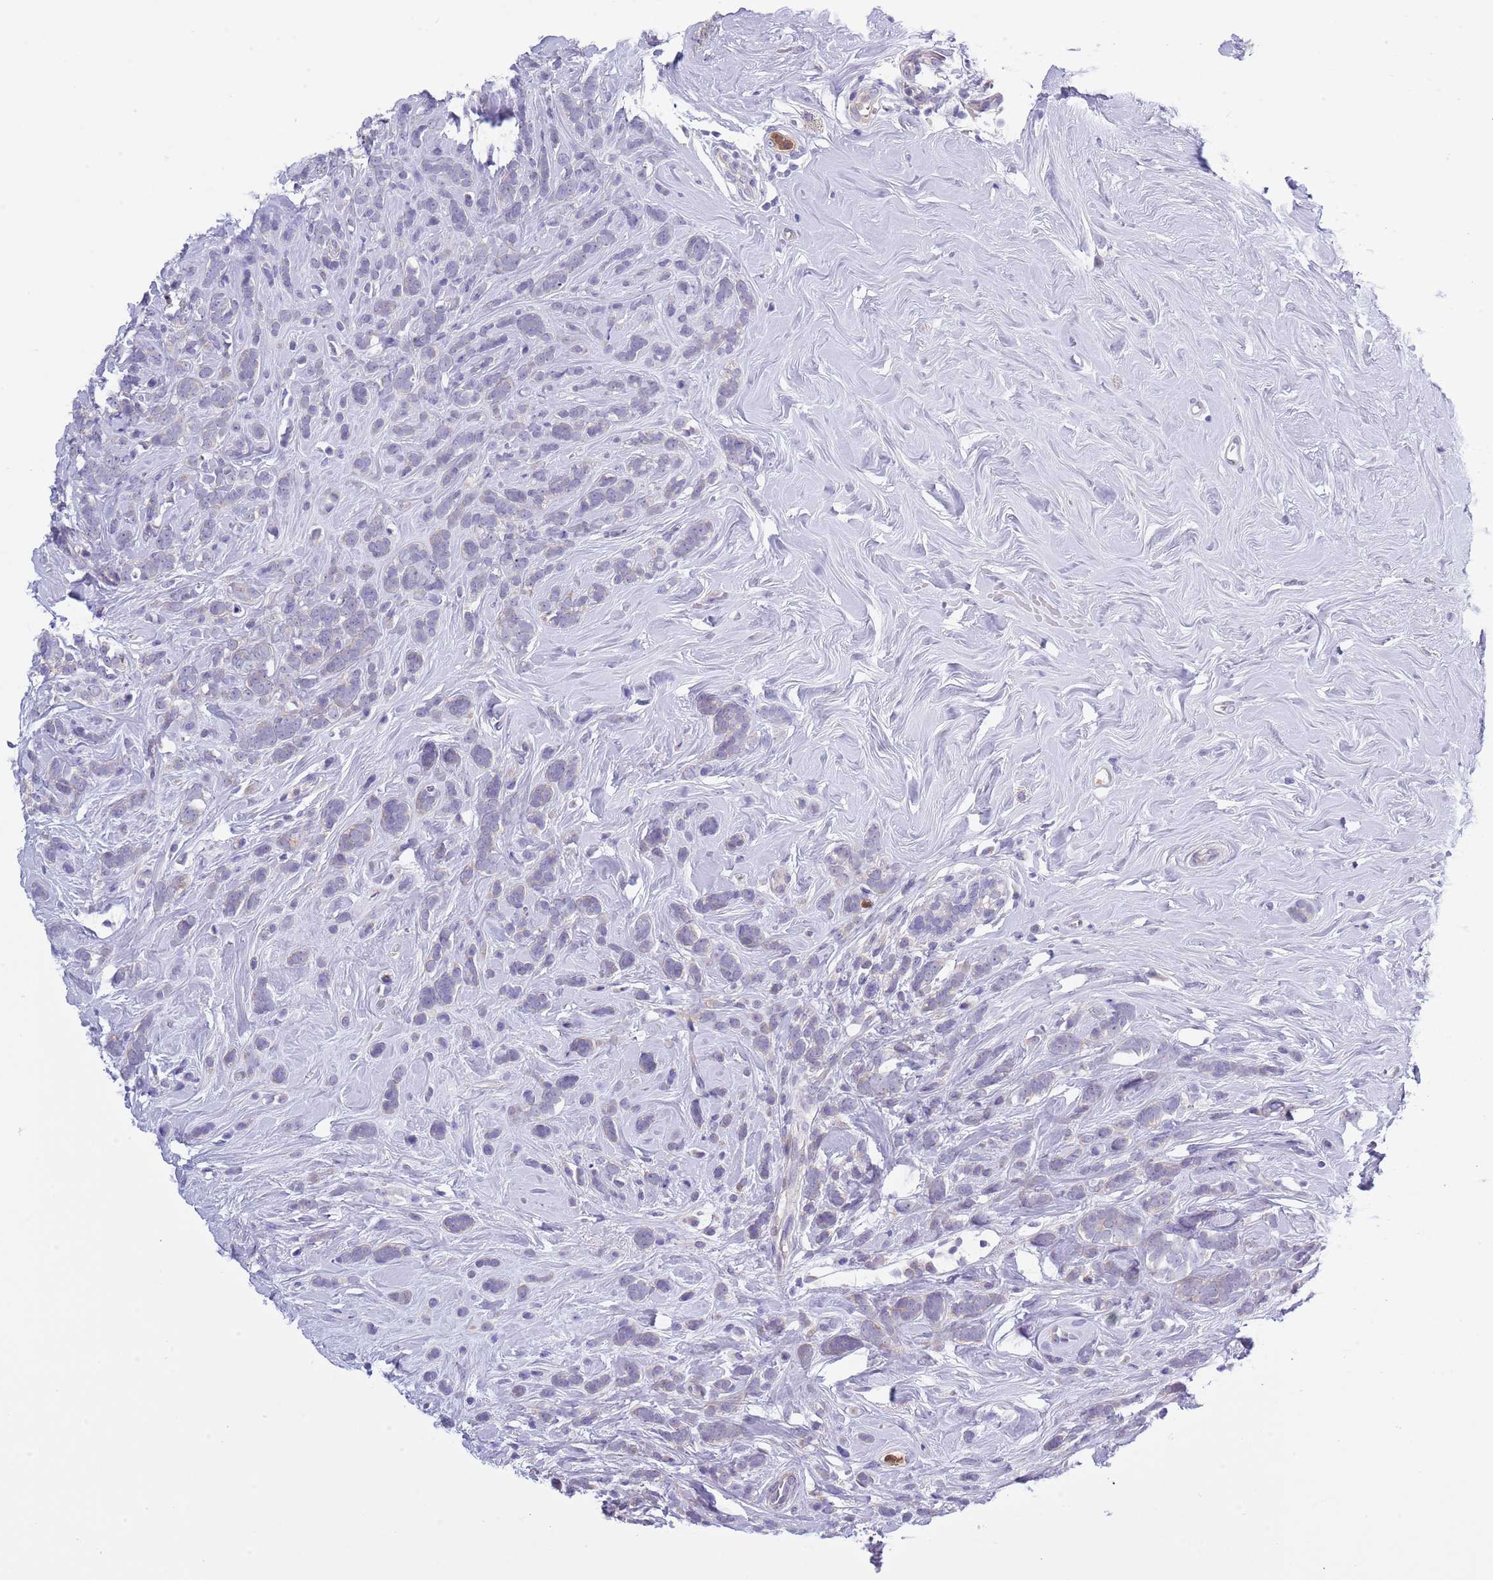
{"staining": {"intensity": "negative", "quantity": "none", "location": "none"}, "tissue": "breast cancer", "cell_type": "Tumor cells", "image_type": "cancer", "snomed": [{"axis": "morphology", "description": "Lobular carcinoma"}, {"axis": "topography", "description": "Breast"}], "caption": "DAB immunohistochemical staining of human breast cancer demonstrates no significant expression in tumor cells.", "gene": "ZFP2", "patient": {"sex": "female", "age": 58}}